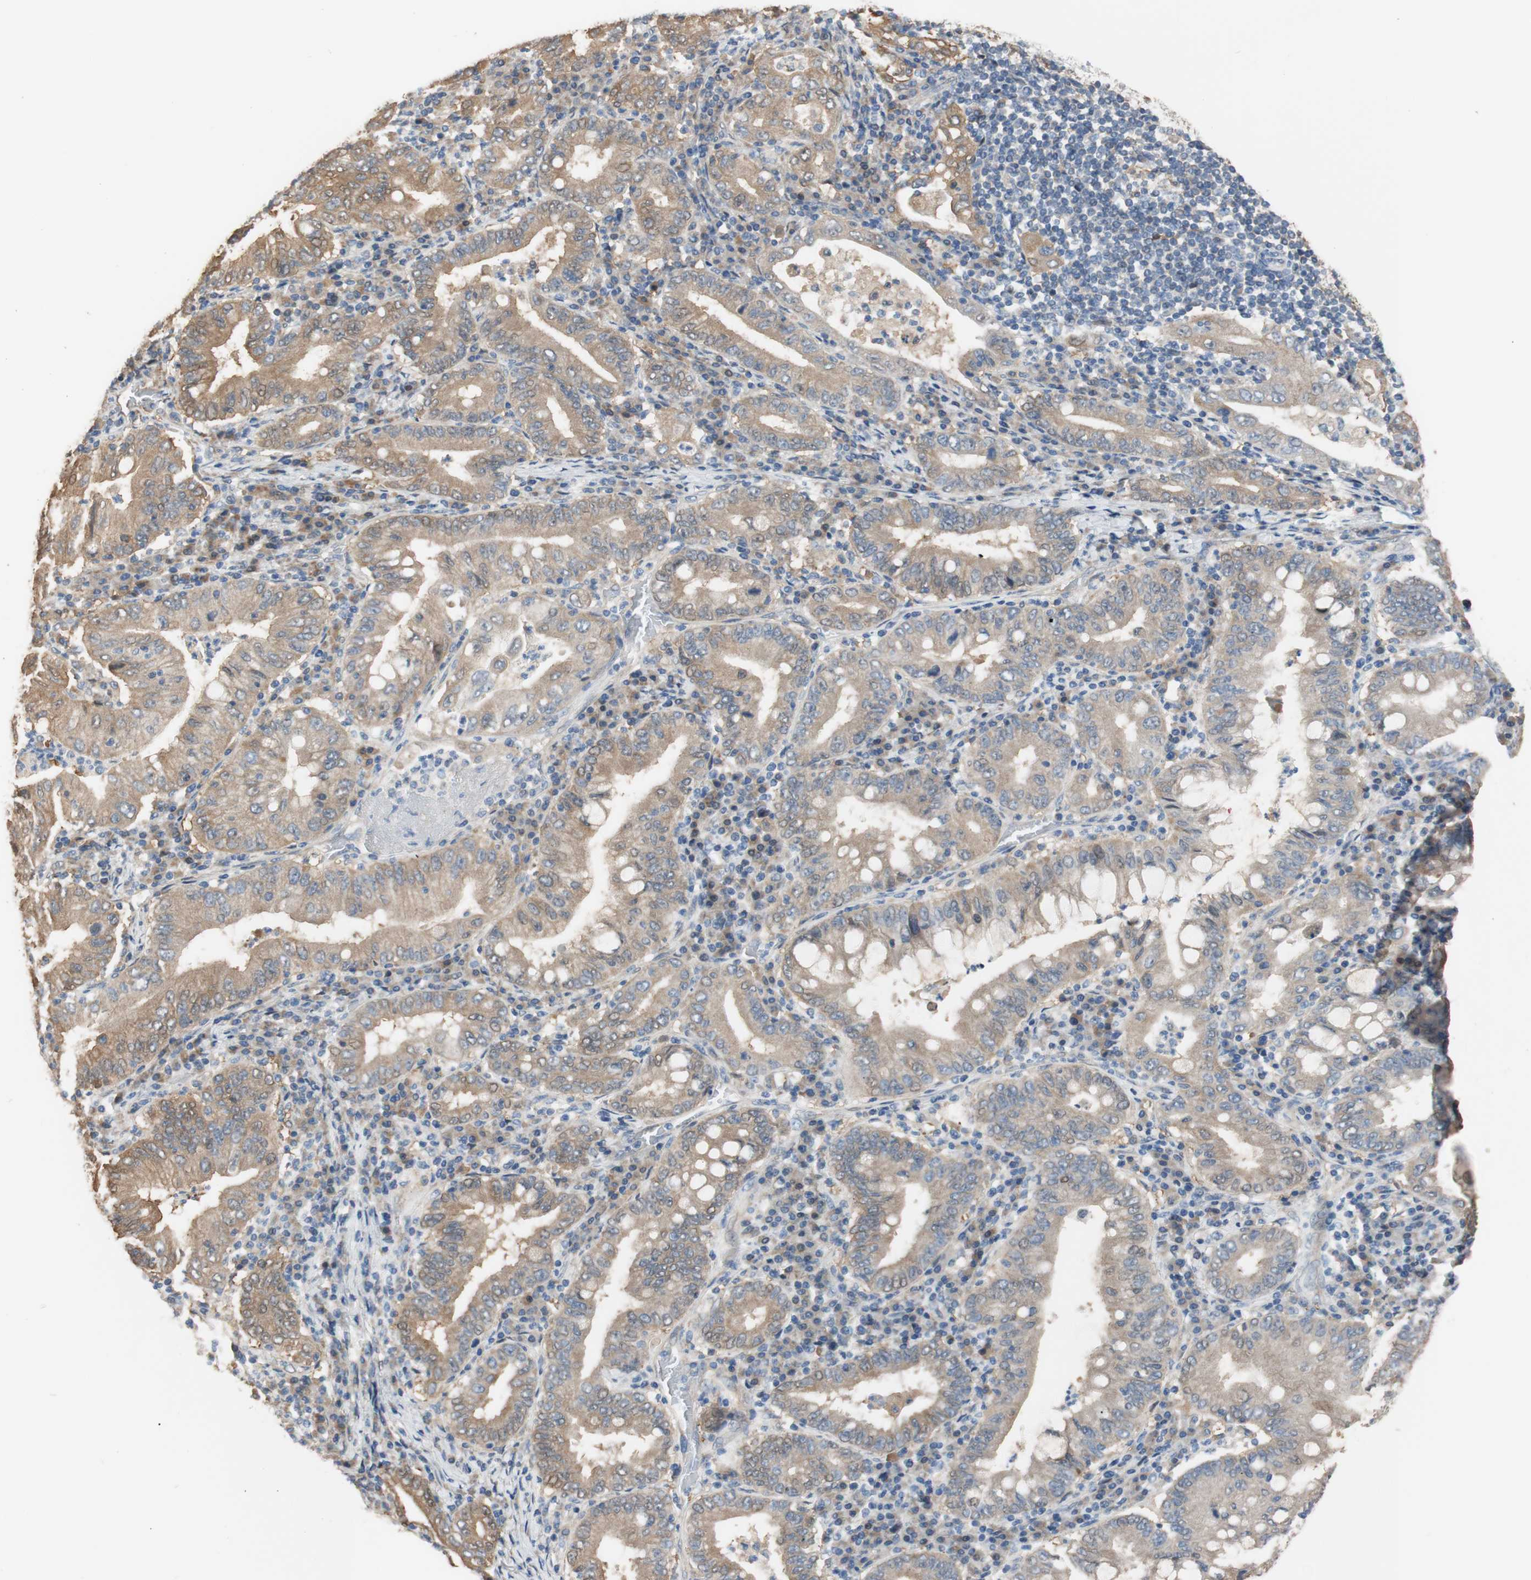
{"staining": {"intensity": "moderate", "quantity": ">75%", "location": "cytoplasmic/membranous"}, "tissue": "stomach cancer", "cell_type": "Tumor cells", "image_type": "cancer", "snomed": [{"axis": "morphology", "description": "Normal tissue, NOS"}, {"axis": "morphology", "description": "Adenocarcinoma, NOS"}, {"axis": "topography", "description": "Esophagus"}, {"axis": "topography", "description": "Stomach, upper"}, {"axis": "topography", "description": "Peripheral nerve tissue"}], "caption": "Tumor cells display medium levels of moderate cytoplasmic/membranous expression in about >75% of cells in stomach cancer (adenocarcinoma).", "gene": "ALDH1A2", "patient": {"sex": "male", "age": 62}}